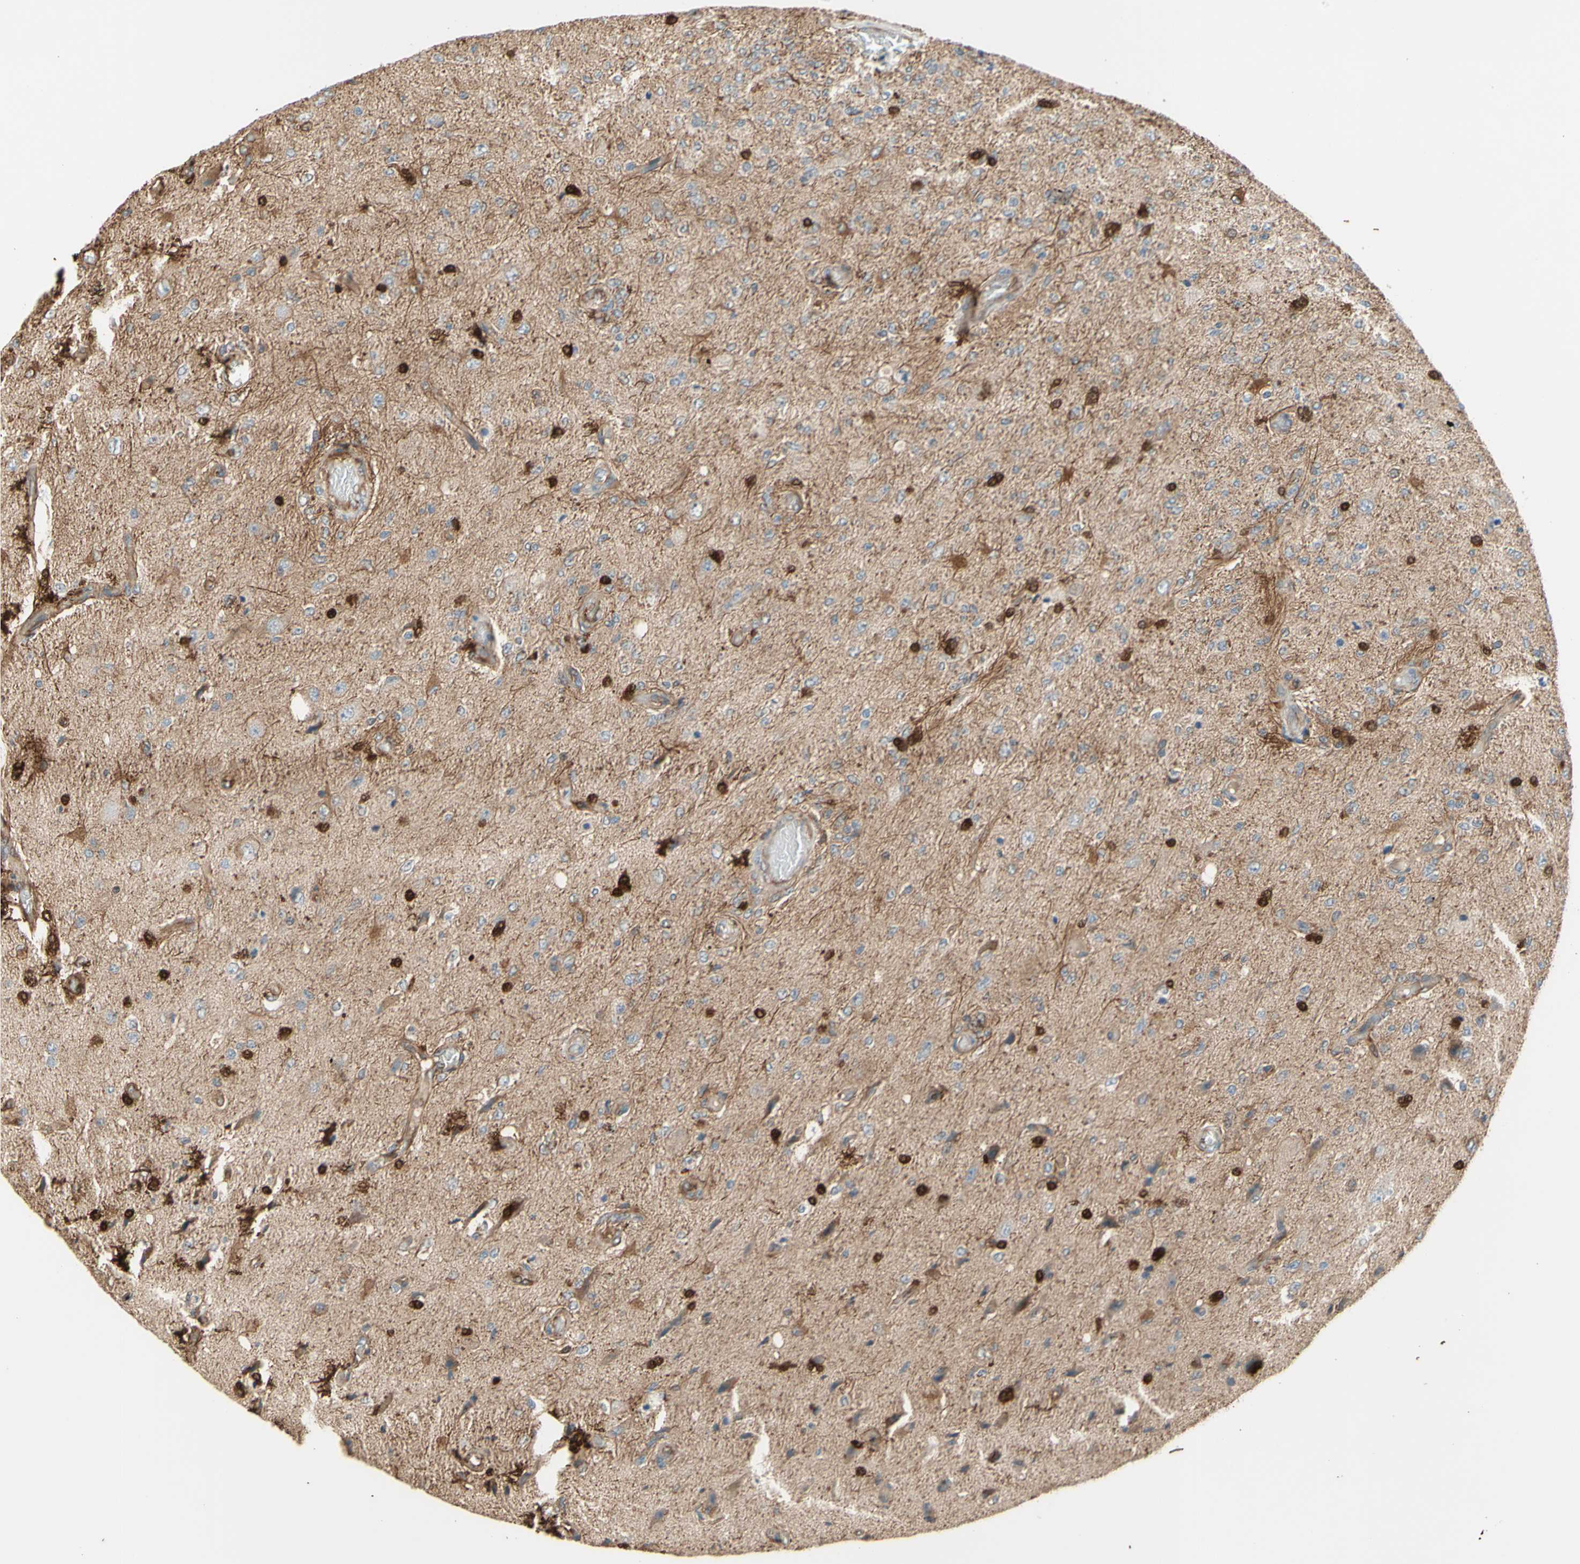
{"staining": {"intensity": "weak", "quantity": ">75%", "location": "cytoplasmic/membranous"}, "tissue": "glioma", "cell_type": "Tumor cells", "image_type": "cancer", "snomed": [{"axis": "morphology", "description": "Normal tissue, NOS"}, {"axis": "morphology", "description": "Glioma, malignant, High grade"}, {"axis": "topography", "description": "Cerebral cortex"}], "caption": "DAB immunohistochemical staining of glioma demonstrates weak cytoplasmic/membranous protein expression in approximately >75% of tumor cells. (IHC, brightfield microscopy, high magnification).", "gene": "TRAF2", "patient": {"sex": "male", "age": 77}}